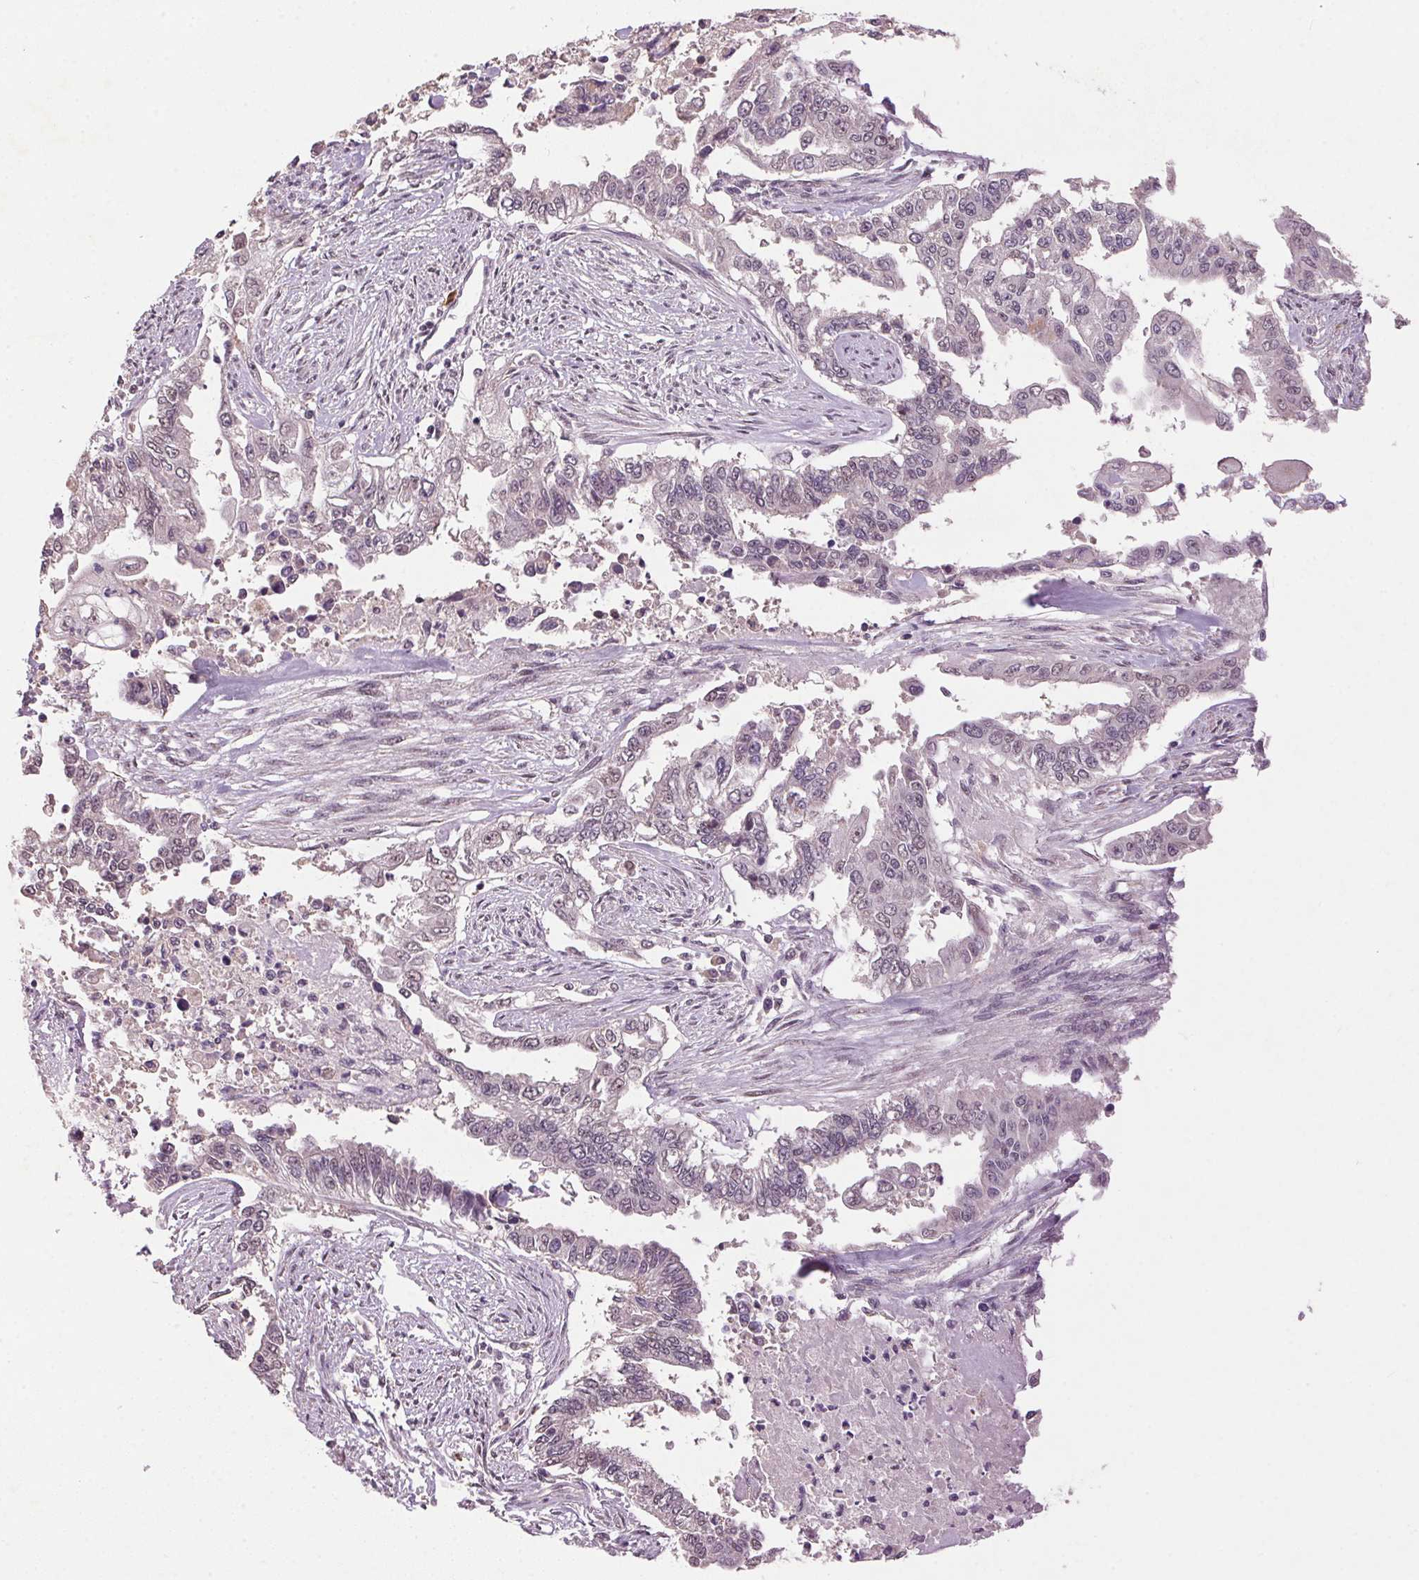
{"staining": {"intensity": "negative", "quantity": "none", "location": "none"}, "tissue": "endometrial cancer", "cell_type": "Tumor cells", "image_type": "cancer", "snomed": [{"axis": "morphology", "description": "Adenocarcinoma, NOS"}, {"axis": "topography", "description": "Uterus"}], "caption": "An image of human endometrial adenocarcinoma is negative for staining in tumor cells.", "gene": "ZBTB4", "patient": {"sex": "female", "age": 59}}